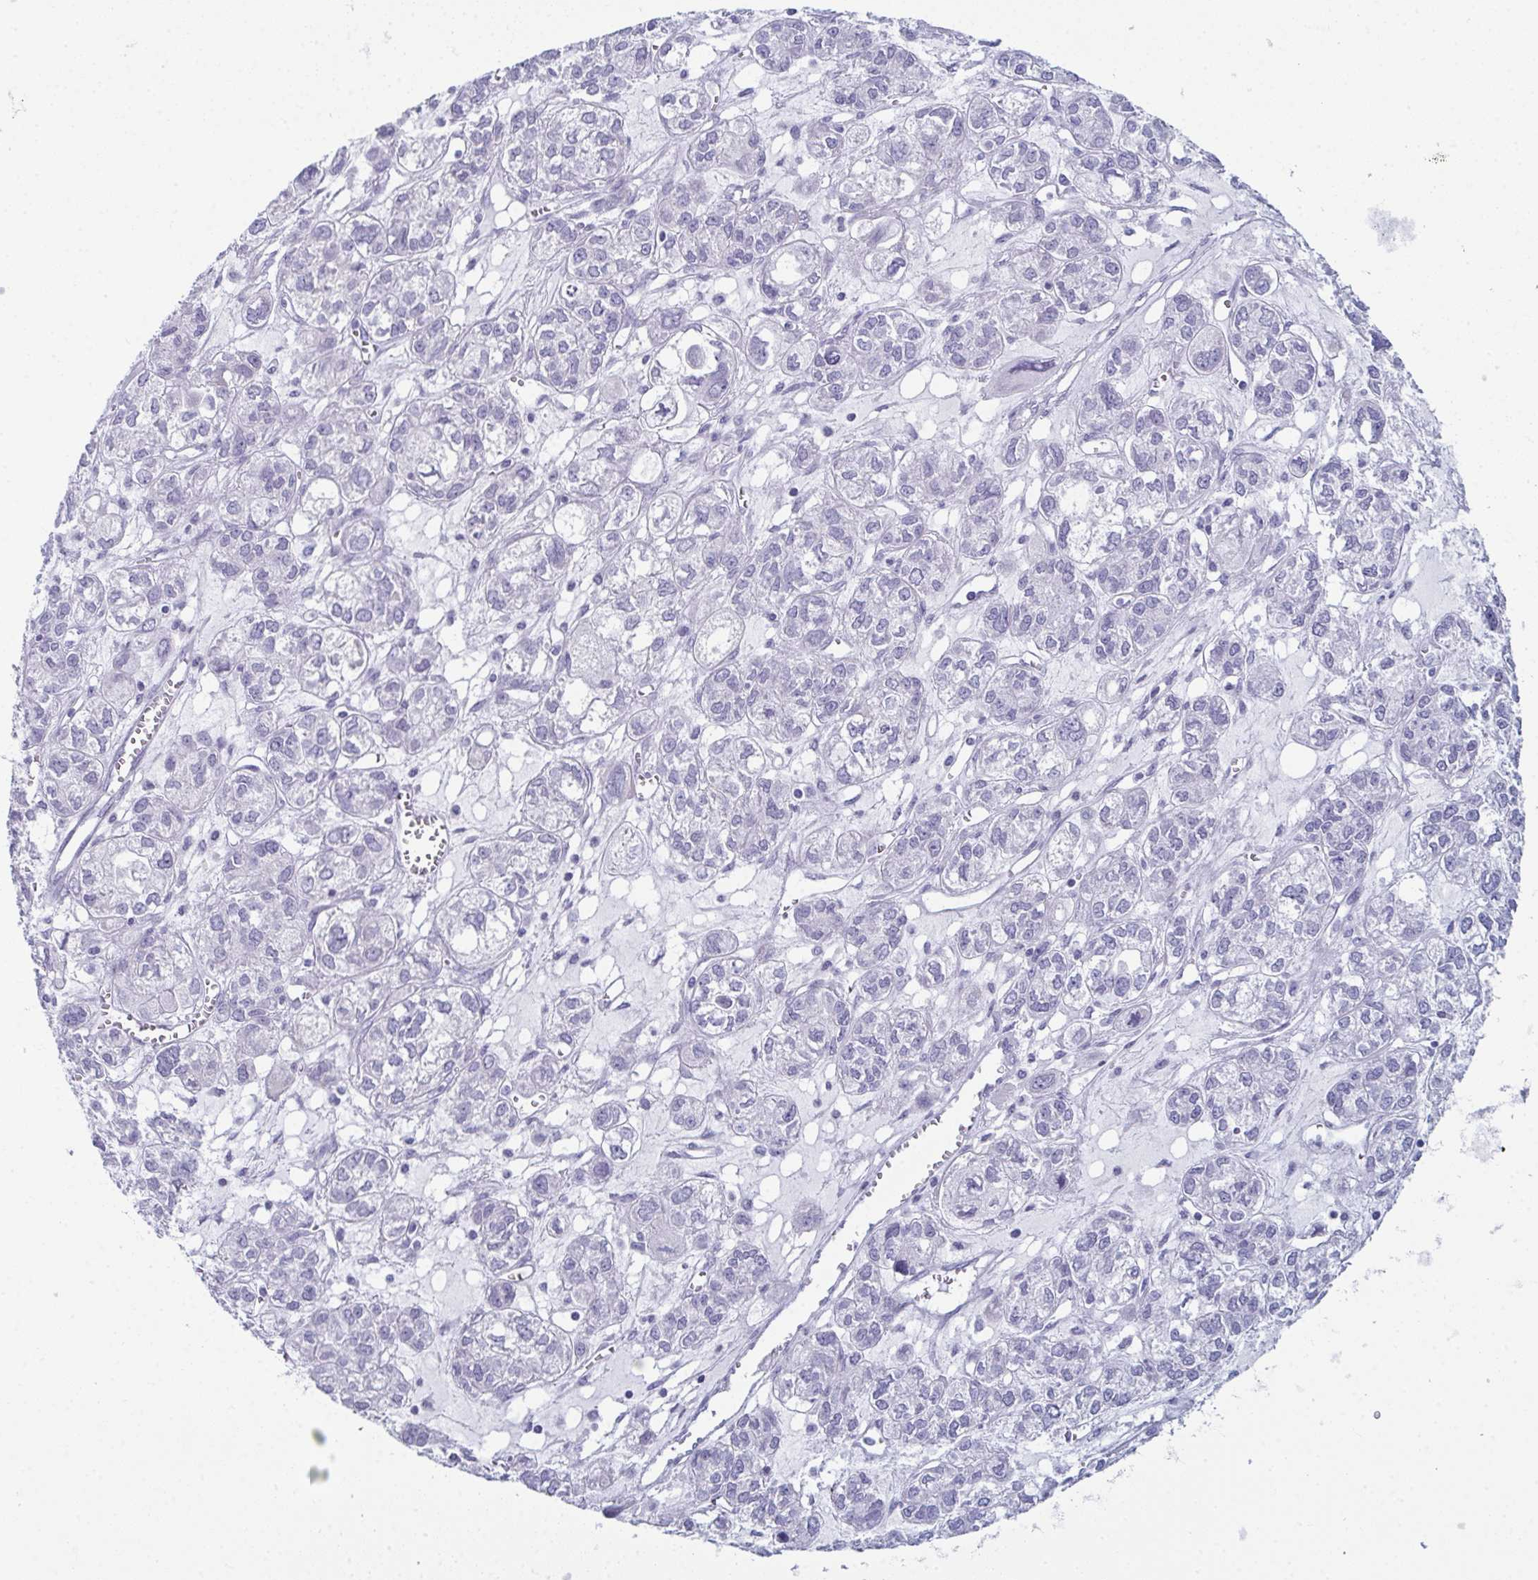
{"staining": {"intensity": "negative", "quantity": "none", "location": "none"}, "tissue": "ovarian cancer", "cell_type": "Tumor cells", "image_type": "cancer", "snomed": [{"axis": "morphology", "description": "Carcinoma, endometroid"}, {"axis": "topography", "description": "Ovary"}], "caption": "Micrograph shows no protein positivity in tumor cells of ovarian endometroid carcinoma tissue.", "gene": "ENKUR", "patient": {"sex": "female", "age": 64}}